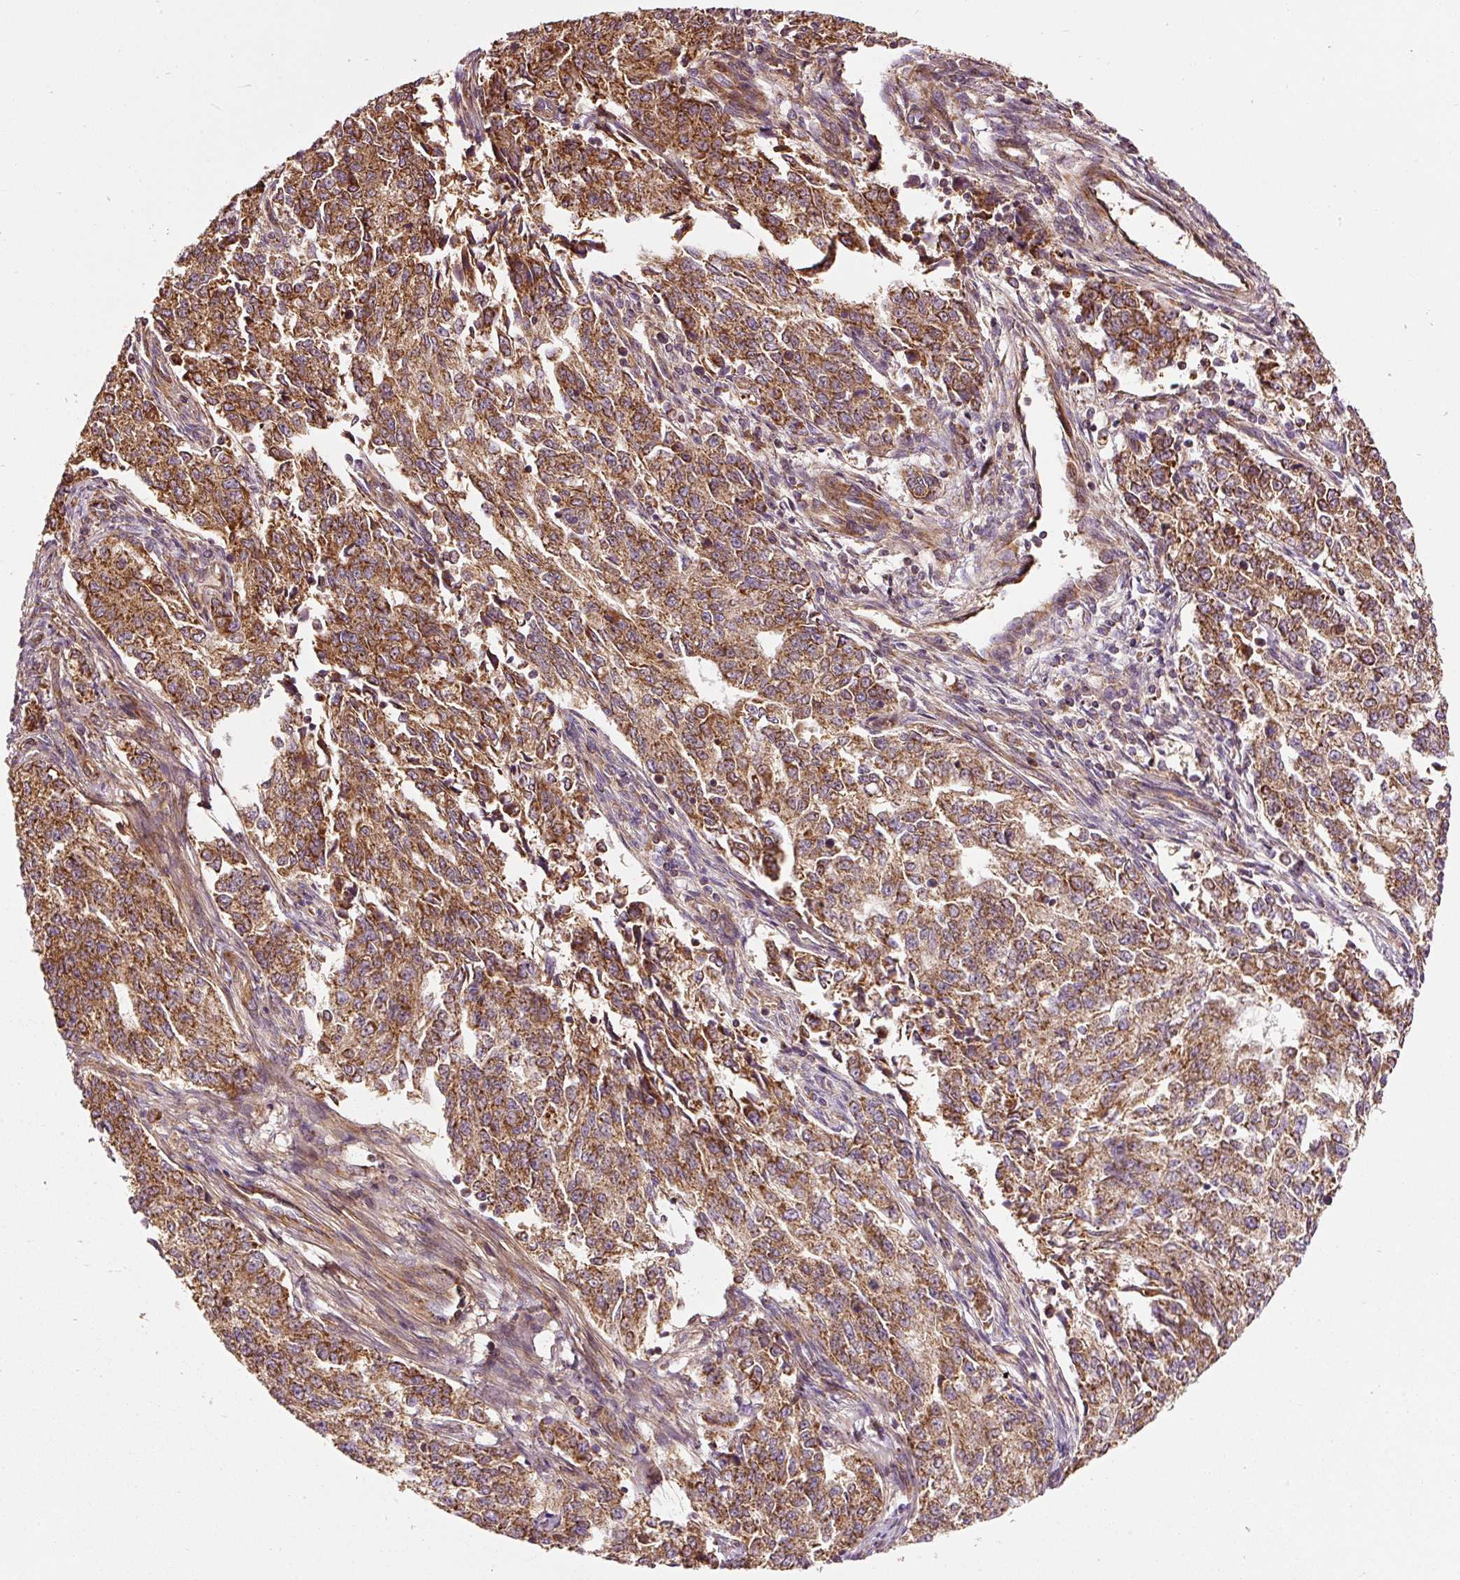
{"staining": {"intensity": "moderate", "quantity": ">75%", "location": "cytoplasmic/membranous"}, "tissue": "endometrial cancer", "cell_type": "Tumor cells", "image_type": "cancer", "snomed": [{"axis": "morphology", "description": "Adenocarcinoma, NOS"}, {"axis": "topography", "description": "Endometrium"}], "caption": "About >75% of tumor cells in adenocarcinoma (endometrial) display moderate cytoplasmic/membranous protein expression as visualized by brown immunohistochemical staining.", "gene": "ISCU", "patient": {"sex": "female", "age": 50}}